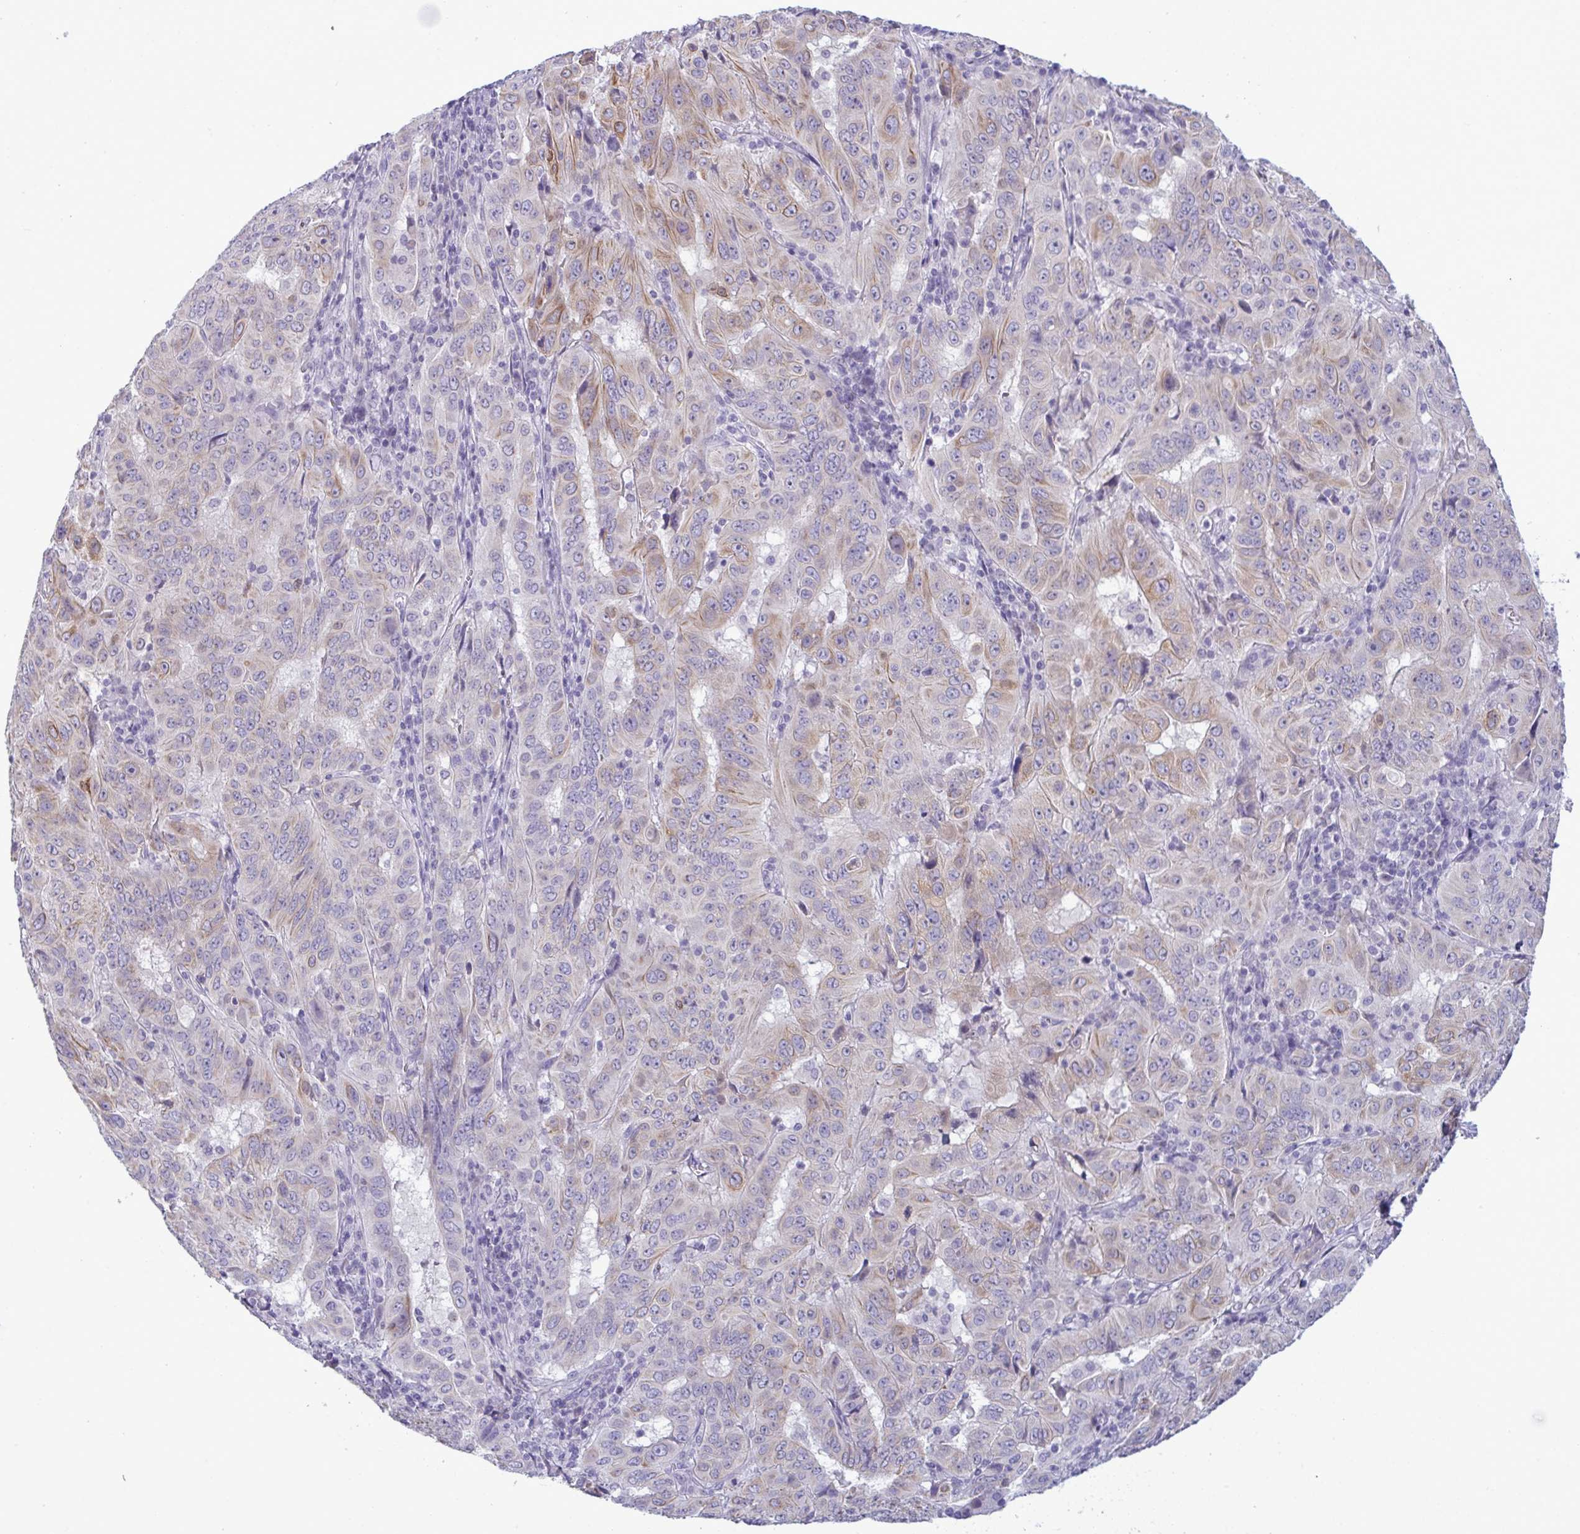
{"staining": {"intensity": "moderate", "quantity": "<25%", "location": "cytoplasmic/membranous"}, "tissue": "pancreatic cancer", "cell_type": "Tumor cells", "image_type": "cancer", "snomed": [{"axis": "morphology", "description": "Adenocarcinoma, NOS"}, {"axis": "topography", "description": "Pancreas"}], "caption": "This is an image of immunohistochemistry (IHC) staining of pancreatic adenocarcinoma, which shows moderate expression in the cytoplasmic/membranous of tumor cells.", "gene": "TENT5D", "patient": {"sex": "male", "age": 63}}